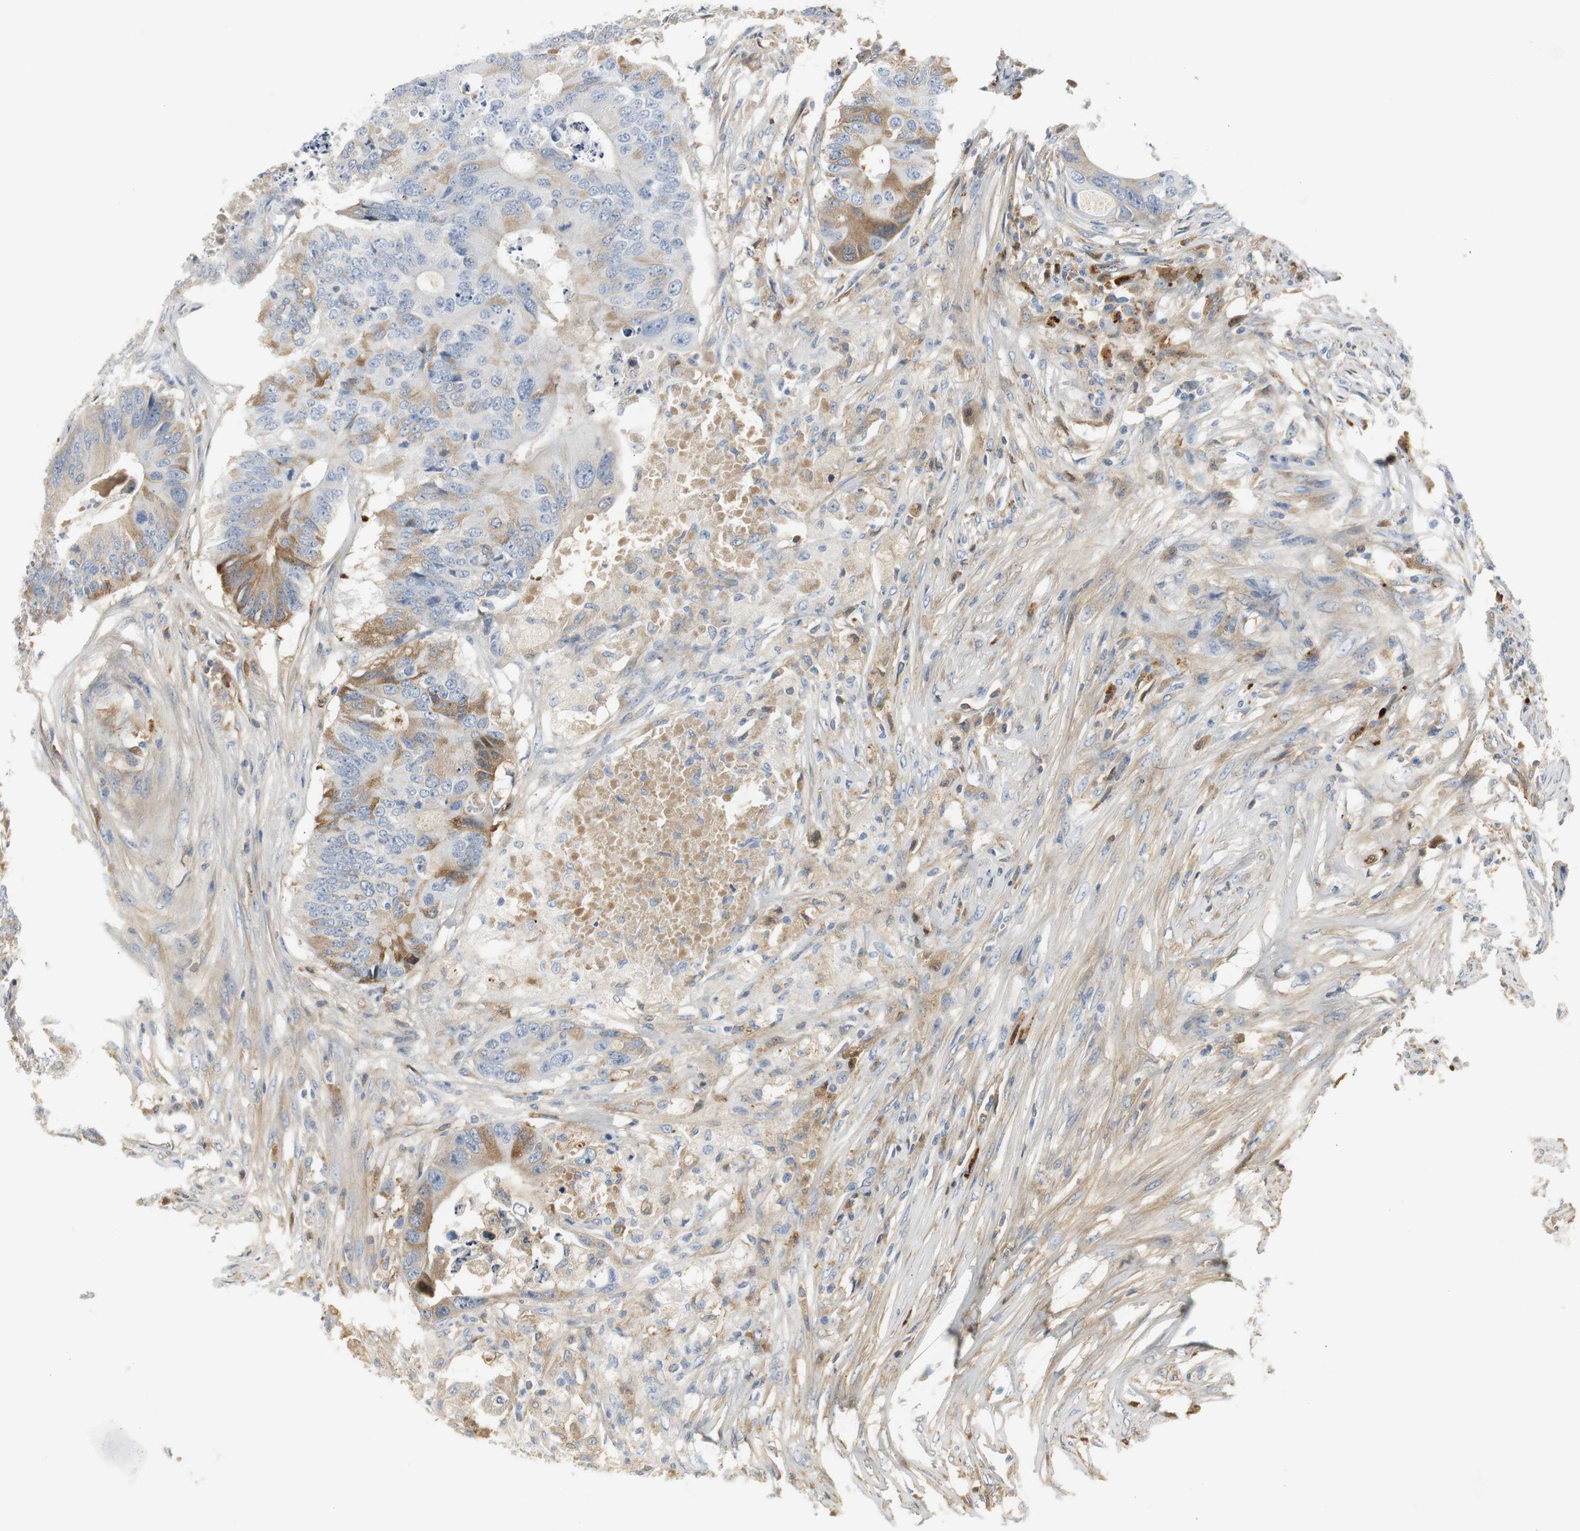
{"staining": {"intensity": "weak", "quantity": "25%-75%", "location": "cytoplasmic/membranous"}, "tissue": "colorectal cancer", "cell_type": "Tumor cells", "image_type": "cancer", "snomed": [{"axis": "morphology", "description": "Adenocarcinoma, NOS"}, {"axis": "topography", "description": "Colon"}], "caption": "Colorectal cancer (adenocarcinoma) stained for a protein (brown) exhibits weak cytoplasmic/membranous positive positivity in approximately 25%-75% of tumor cells.", "gene": "SERPINF1", "patient": {"sex": "male", "age": 71}}